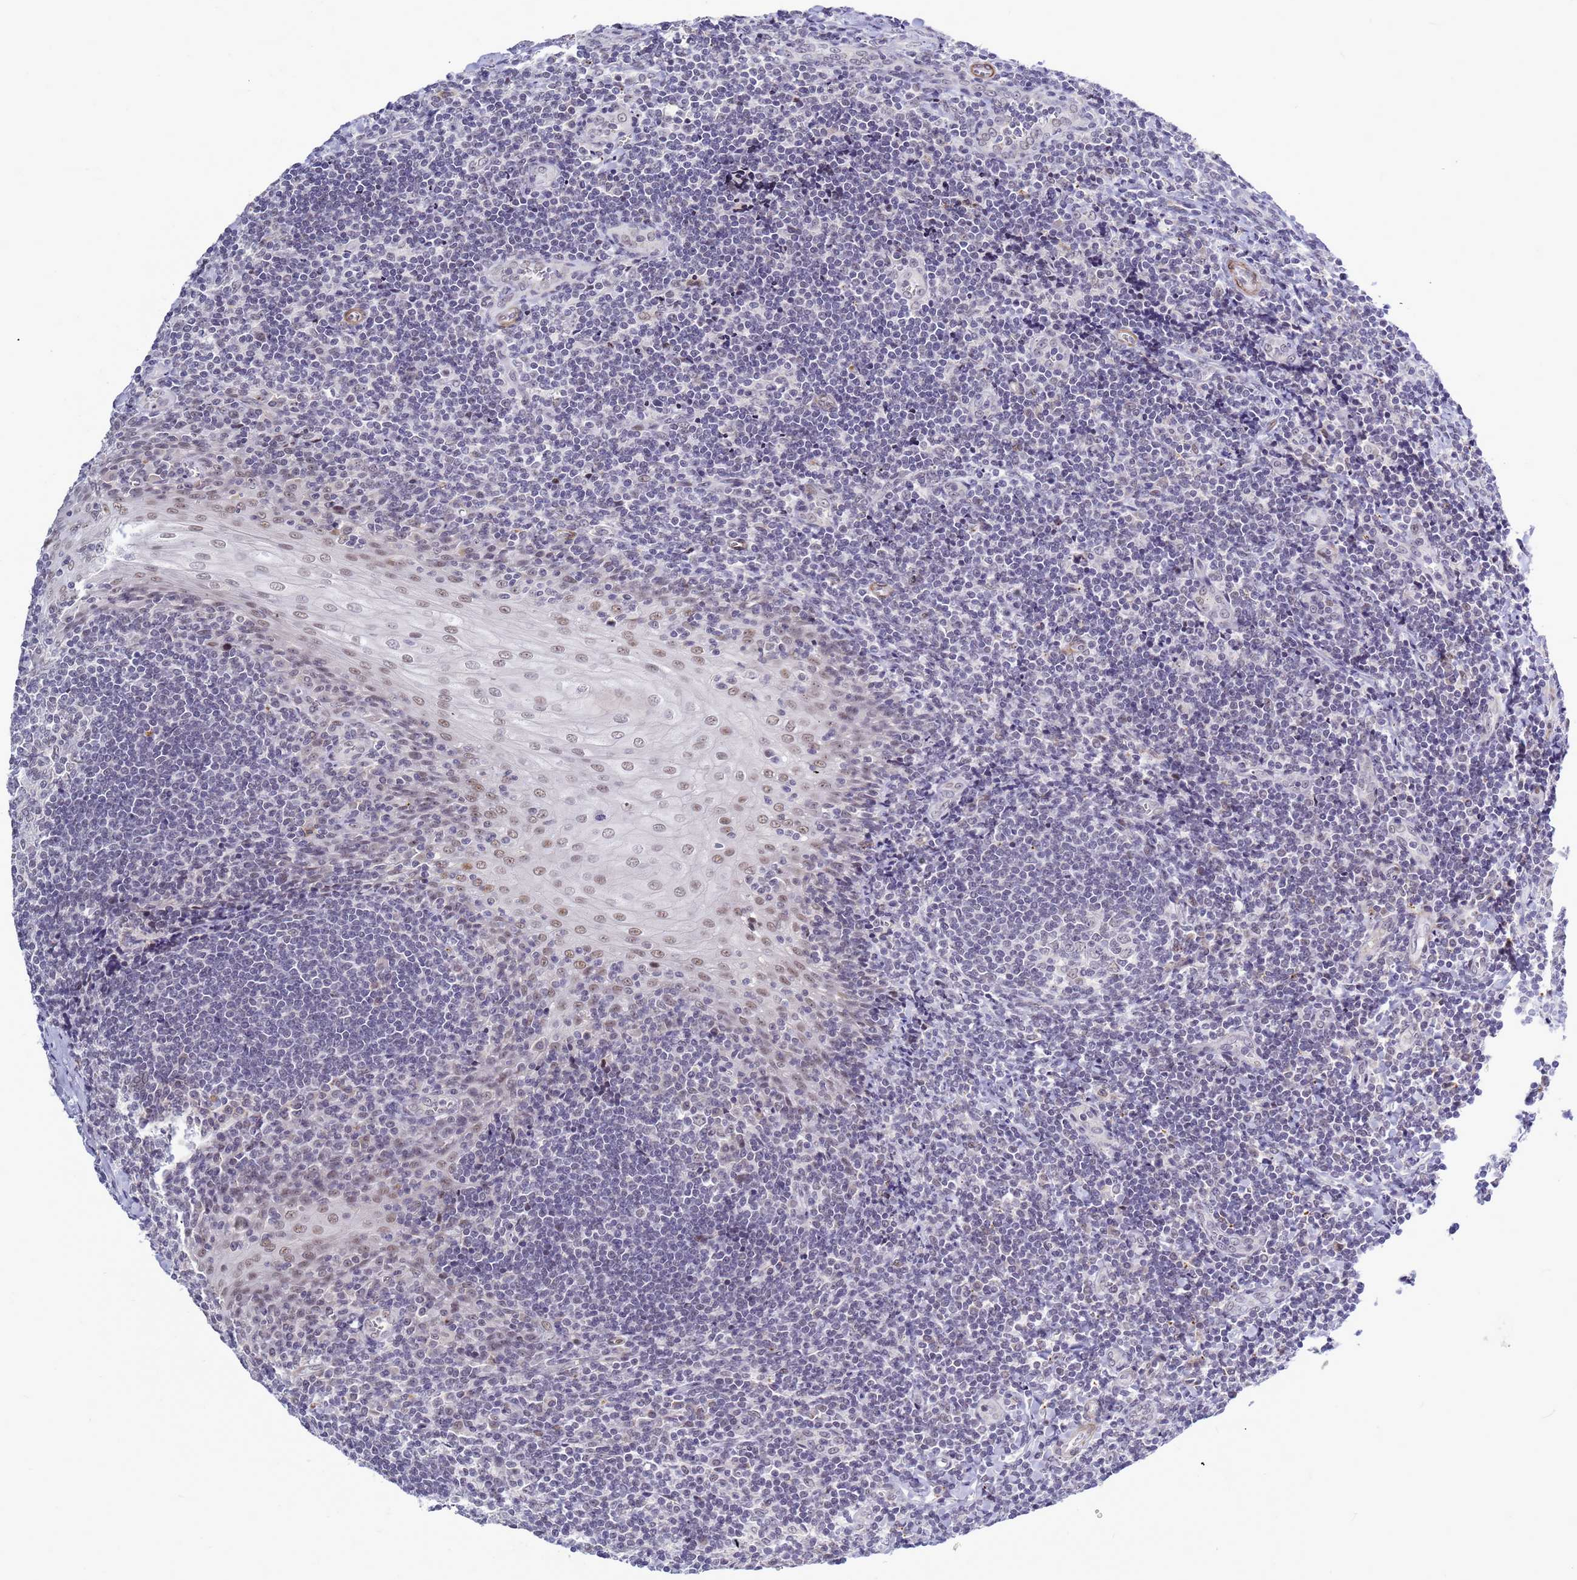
{"staining": {"intensity": "negative", "quantity": "none", "location": "none"}, "tissue": "tonsil", "cell_type": "Germinal center cells", "image_type": "normal", "snomed": [{"axis": "morphology", "description": "Normal tissue, NOS"}, {"axis": "topography", "description": "Tonsil"}], "caption": "Immunohistochemistry (IHC) photomicrograph of benign tonsil: tonsil stained with DAB shows no significant protein expression in germinal center cells.", "gene": "CXorf65", "patient": {"sex": "male", "age": 27}}